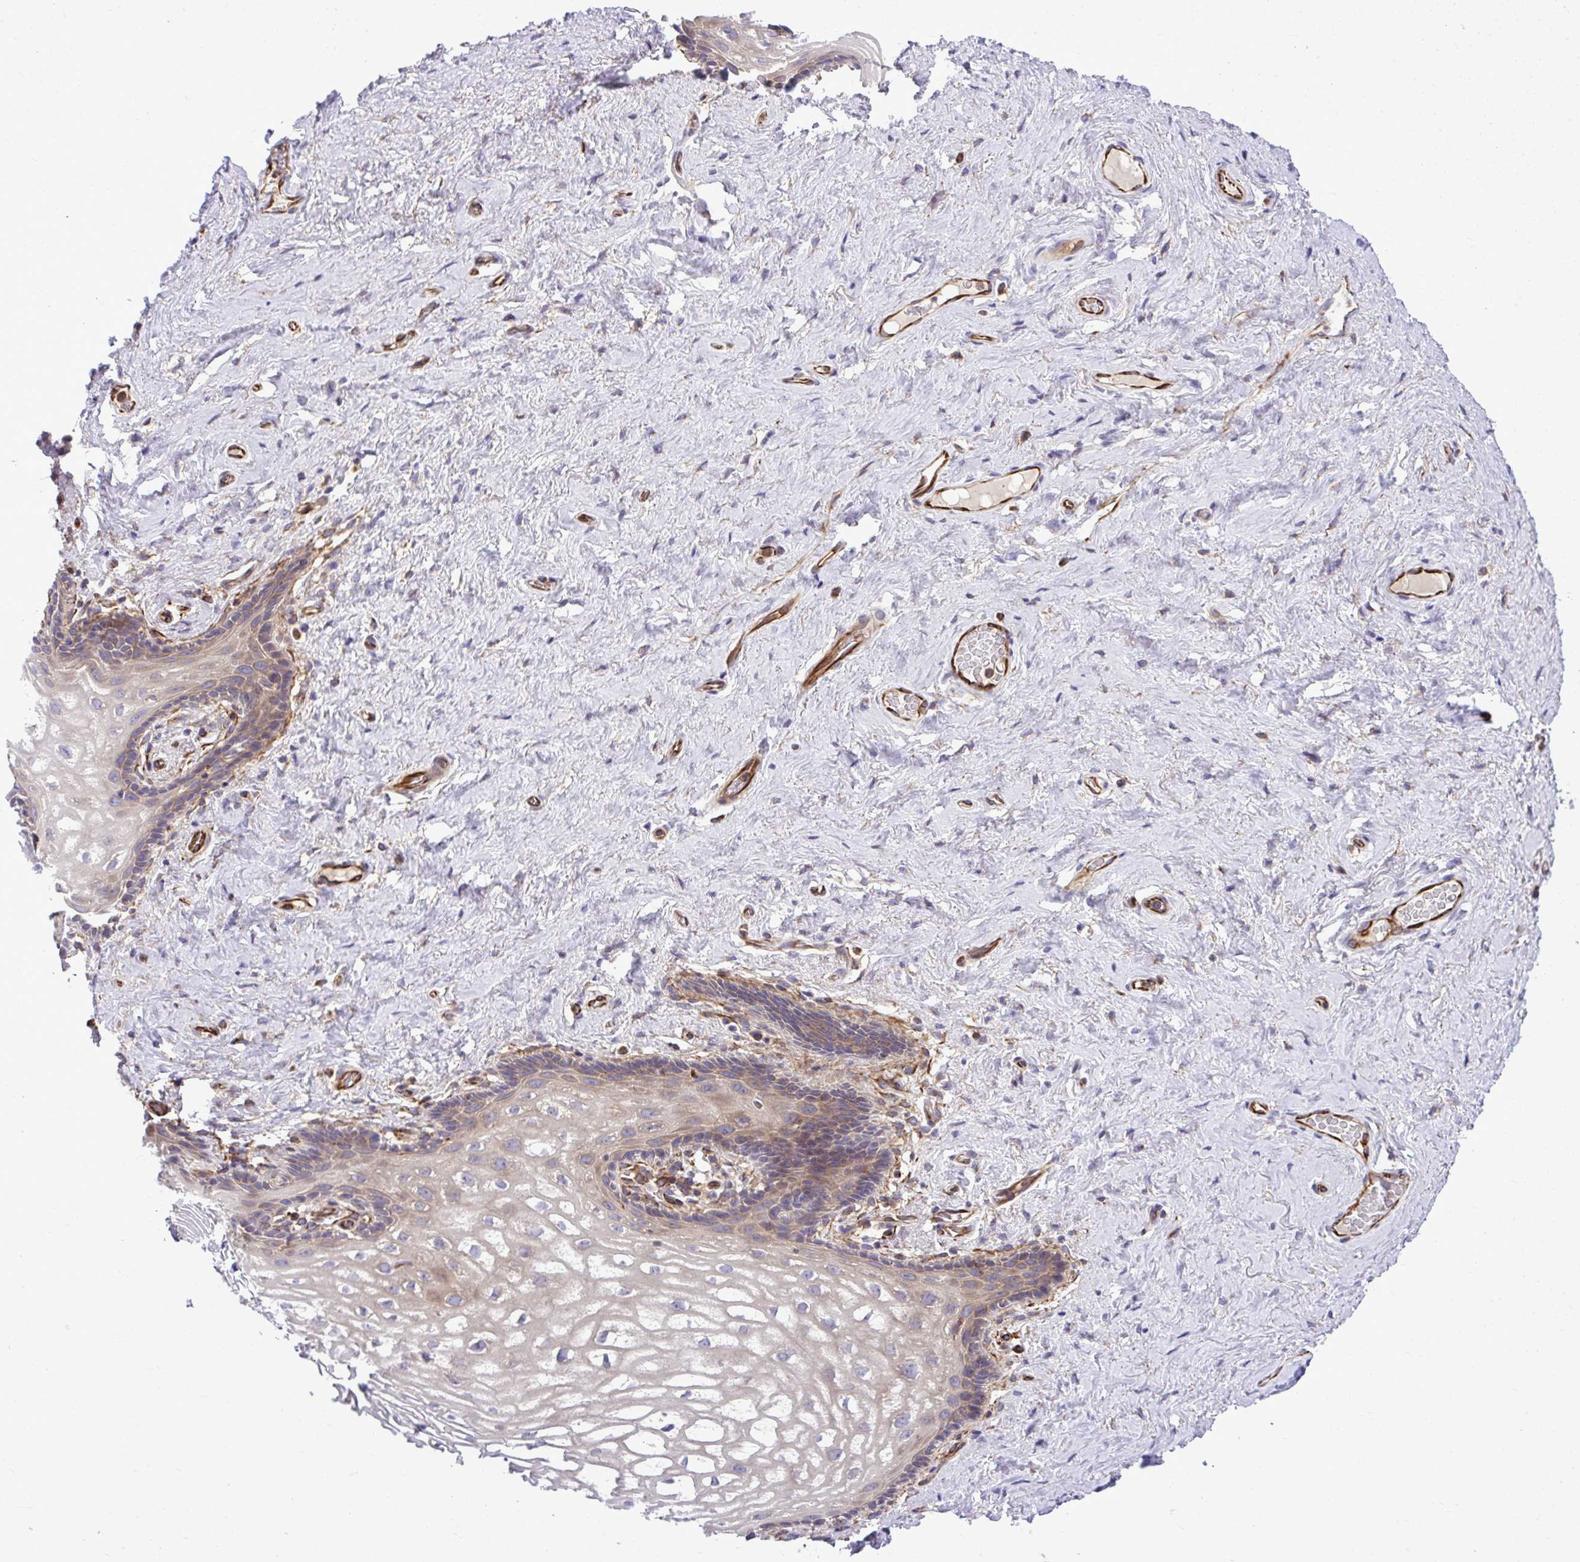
{"staining": {"intensity": "weak", "quantity": "<25%", "location": "cytoplasmic/membranous"}, "tissue": "vagina", "cell_type": "Squamous epithelial cells", "image_type": "normal", "snomed": [{"axis": "morphology", "description": "Normal tissue, NOS"}, {"axis": "morphology", "description": "Adenocarcinoma, NOS"}, {"axis": "topography", "description": "Rectum"}, {"axis": "topography", "description": "Vagina"}, {"axis": "topography", "description": "Peripheral nerve tissue"}], "caption": "Squamous epithelial cells are negative for brown protein staining in unremarkable vagina.", "gene": "PAIP2", "patient": {"sex": "female", "age": 71}}